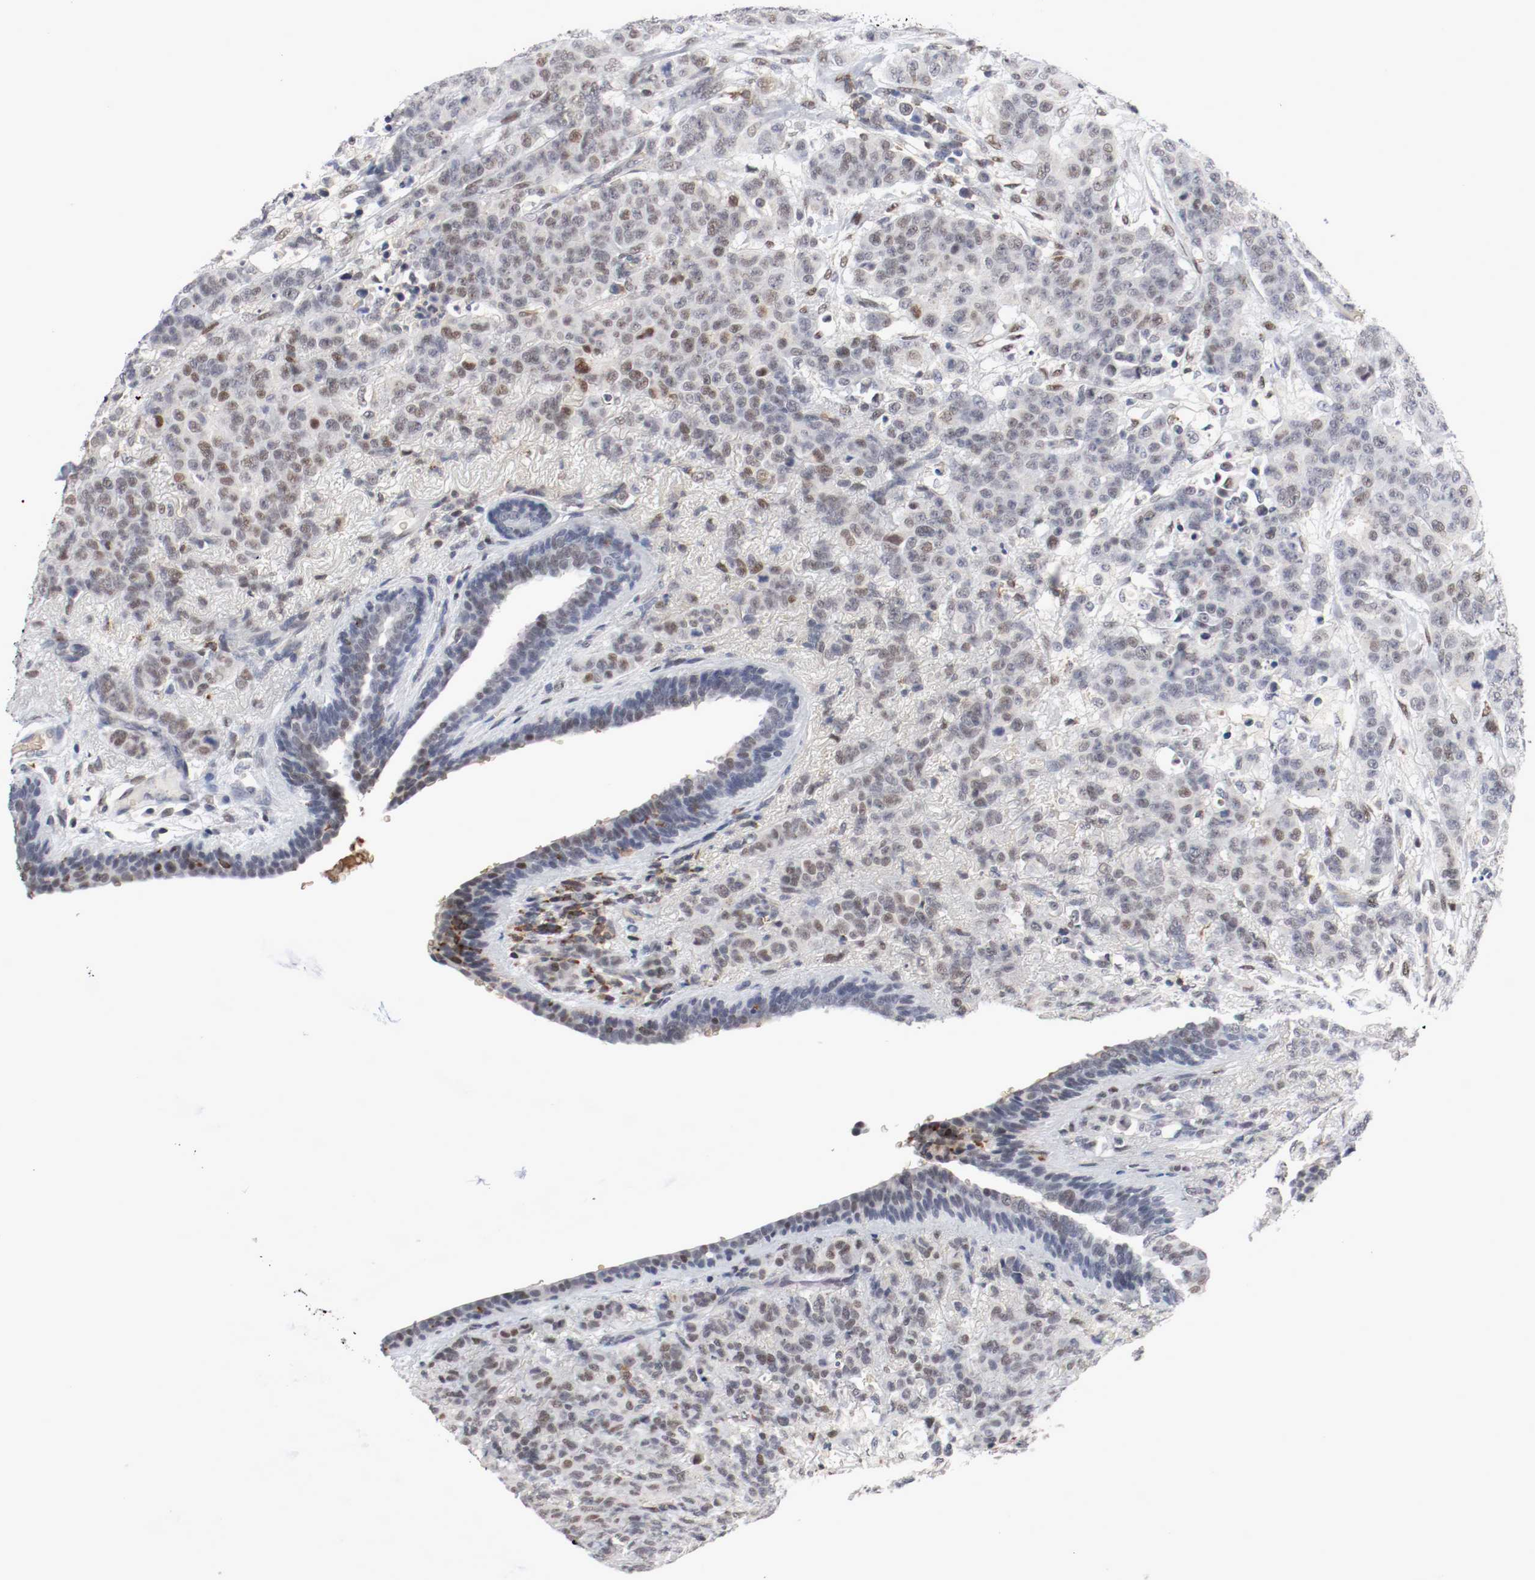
{"staining": {"intensity": "moderate", "quantity": "25%-75%", "location": "nuclear"}, "tissue": "breast cancer", "cell_type": "Tumor cells", "image_type": "cancer", "snomed": [{"axis": "morphology", "description": "Duct carcinoma"}, {"axis": "topography", "description": "Breast"}], "caption": "Immunohistochemistry (IHC) micrograph of human infiltrating ductal carcinoma (breast) stained for a protein (brown), which shows medium levels of moderate nuclear positivity in about 25%-75% of tumor cells.", "gene": "JUND", "patient": {"sex": "female", "age": 40}}